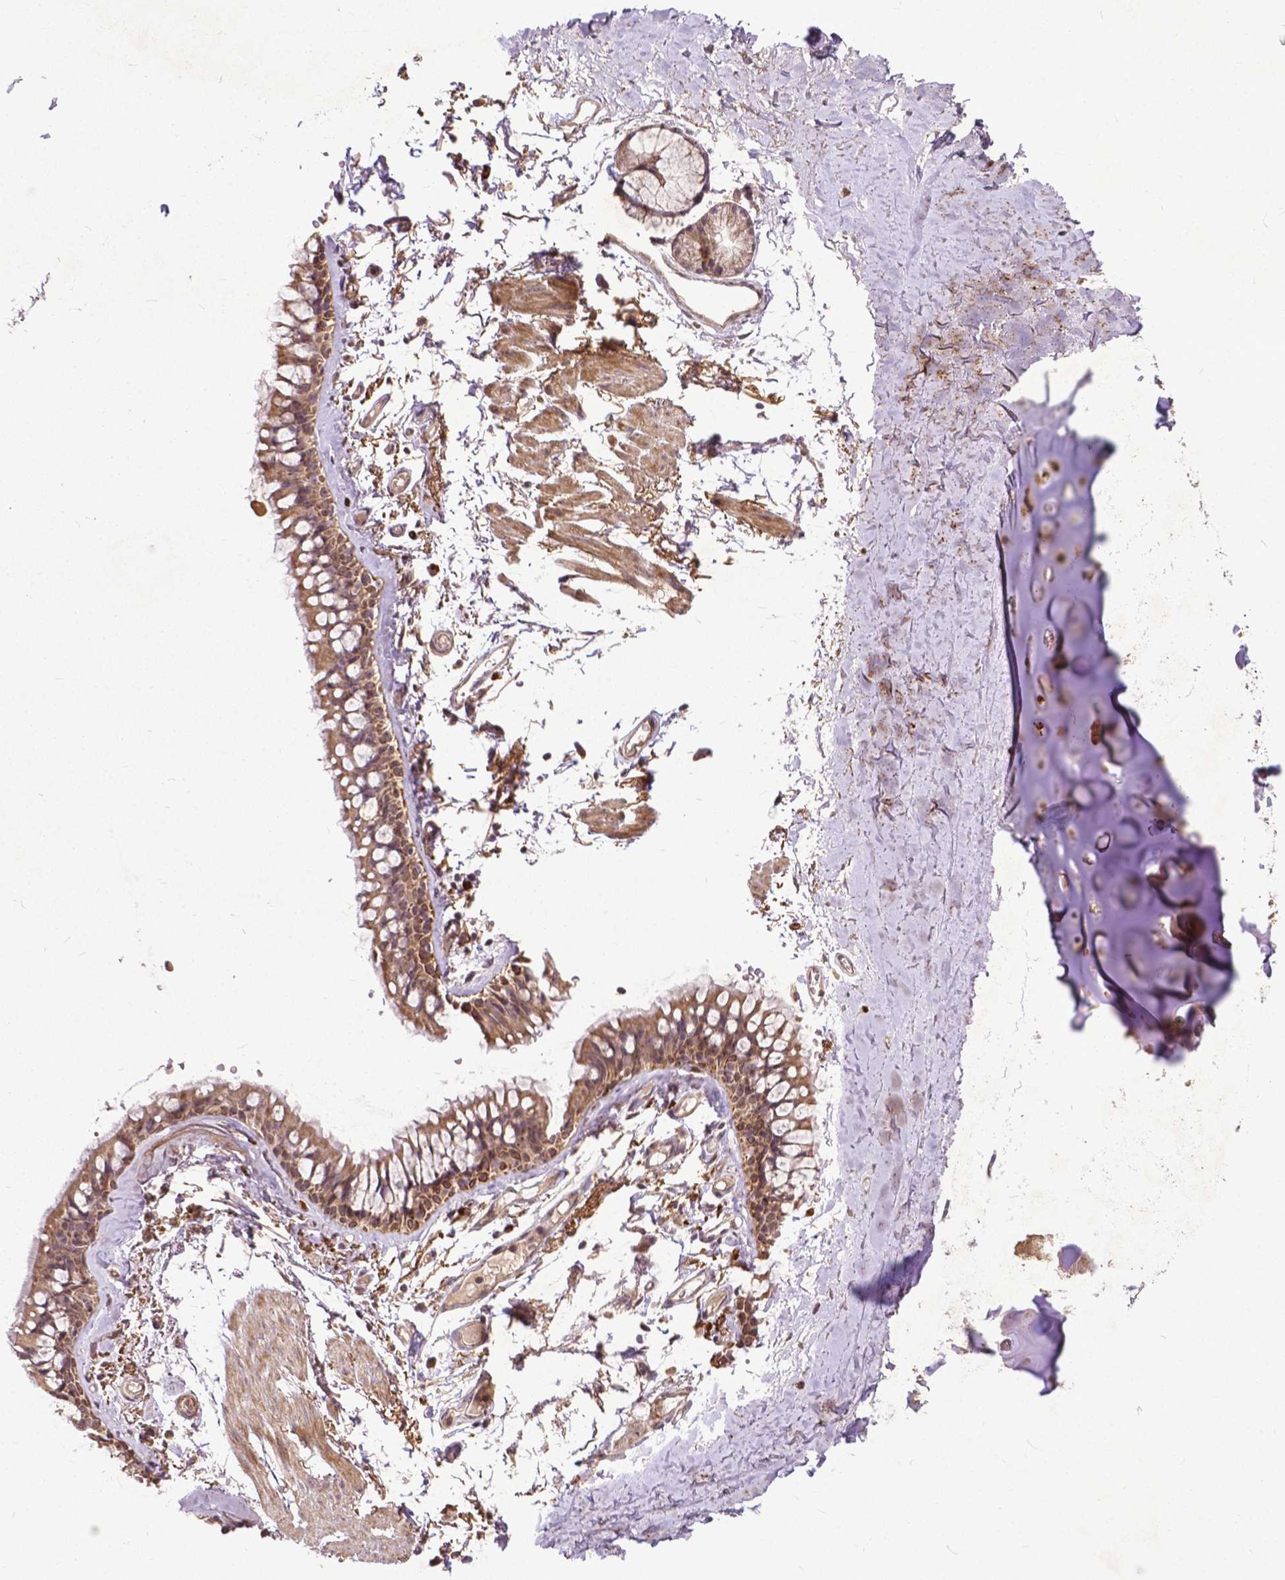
{"staining": {"intensity": "strong", "quantity": ">75%", "location": "cytoplasmic/membranous,nuclear"}, "tissue": "soft tissue", "cell_type": "Chondrocytes", "image_type": "normal", "snomed": [{"axis": "morphology", "description": "Normal tissue, NOS"}, {"axis": "topography", "description": "Cartilage tissue"}, {"axis": "topography", "description": "Bronchus"}], "caption": "A brown stain labels strong cytoplasmic/membranous,nuclear staining of a protein in chondrocytes of normal human soft tissue. The staining was performed using DAB, with brown indicating positive protein expression. Nuclei are stained blue with hematoxylin.", "gene": "PARP3", "patient": {"sex": "female", "age": 79}}